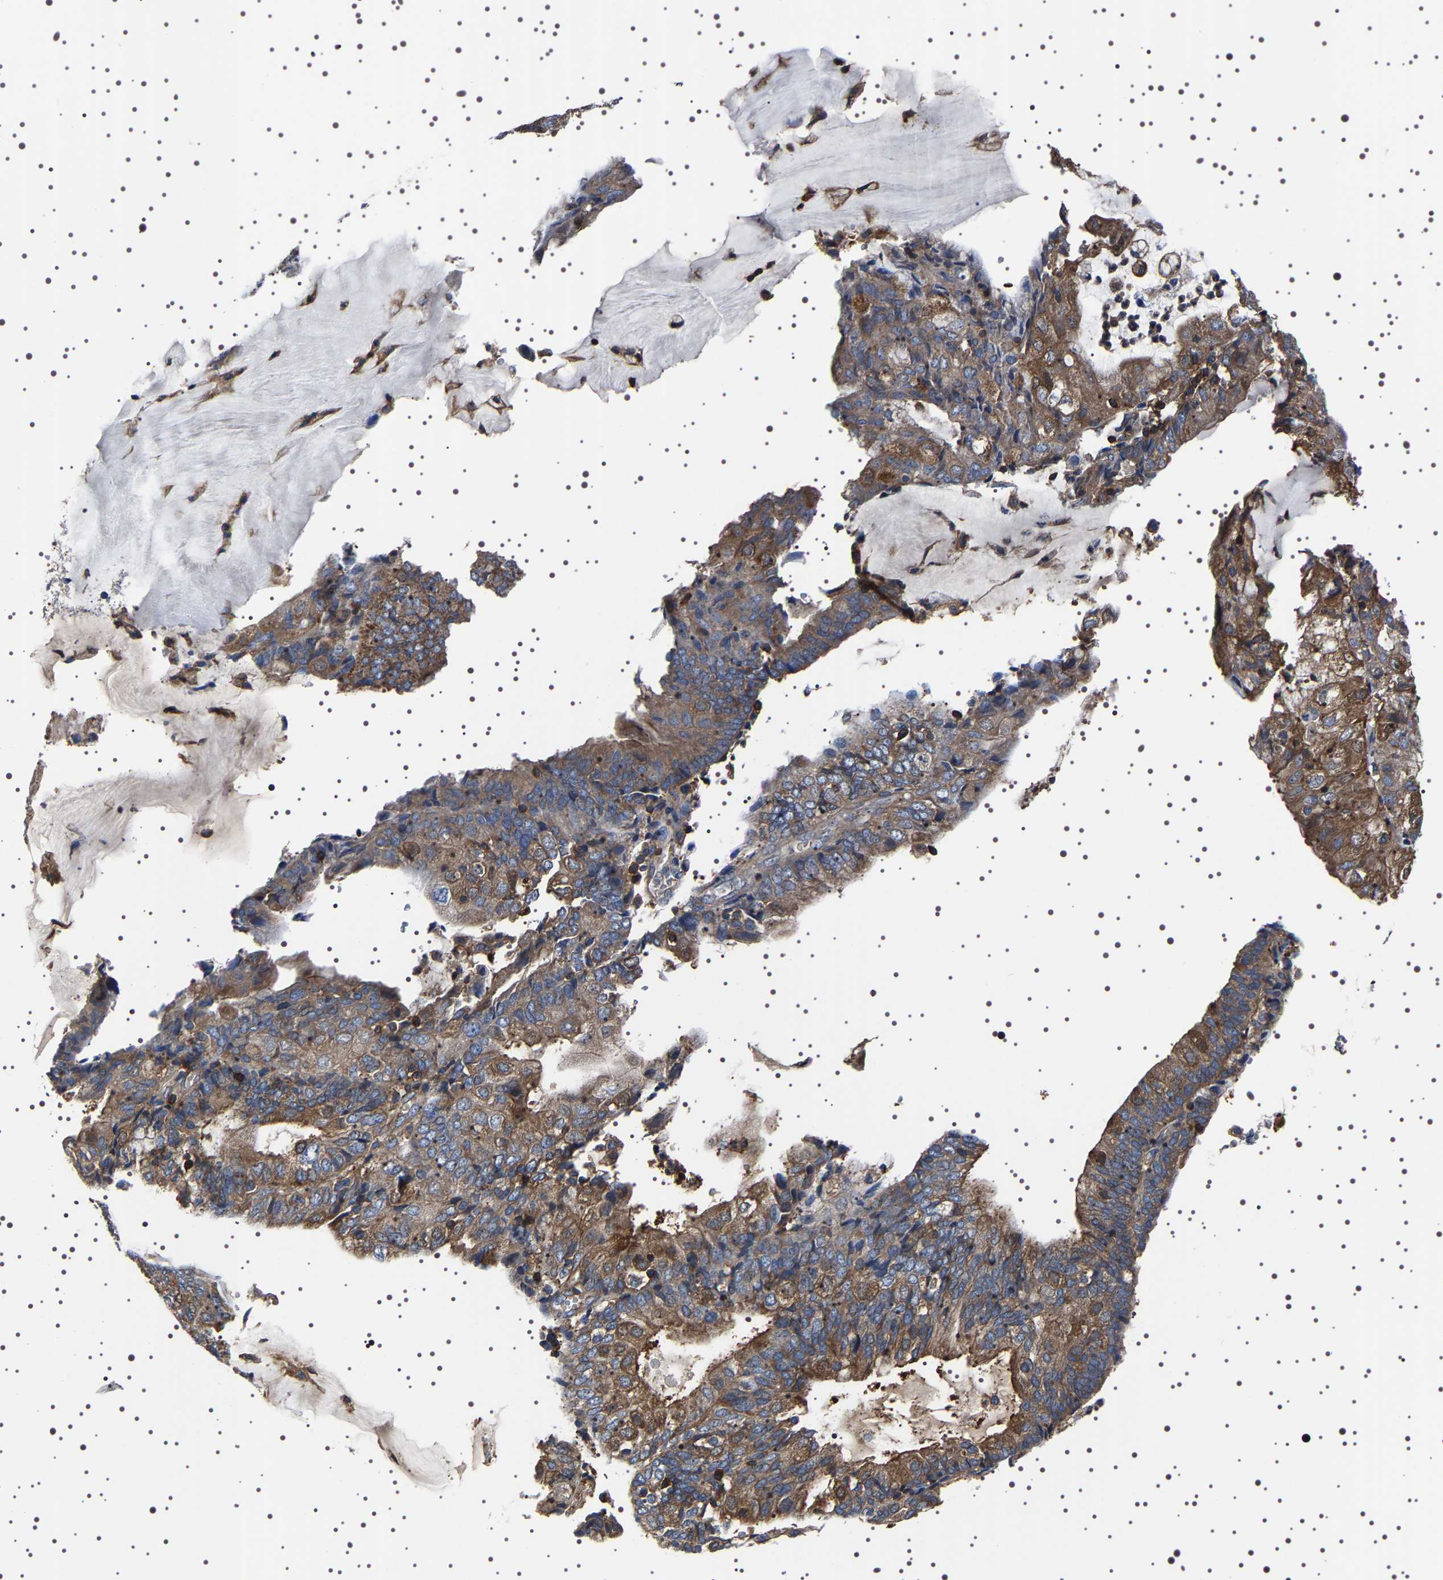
{"staining": {"intensity": "moderate", "quantity": ">75%", "location": "cytoplasmic/membranous"}, "tissue": "endometrial cancer", "cell_type": "Tumor cells", "image_type": "cancer", "snomed": [{"axis": "morphology", "description": "Adenocarcinoma, NOS"}, {"axis": "topography", "description": "Endometrium"}], "caption": "Immunohistochemistry (DAB (3,3'-diaminobenzidine)) staining of endometrial adenocarcinoma reveals moderate cytoplasmic/membranous protein expression in about >75% of tumor cells.", "gene": "WDR1", "patient": {"sex": "female", "age": 81}}